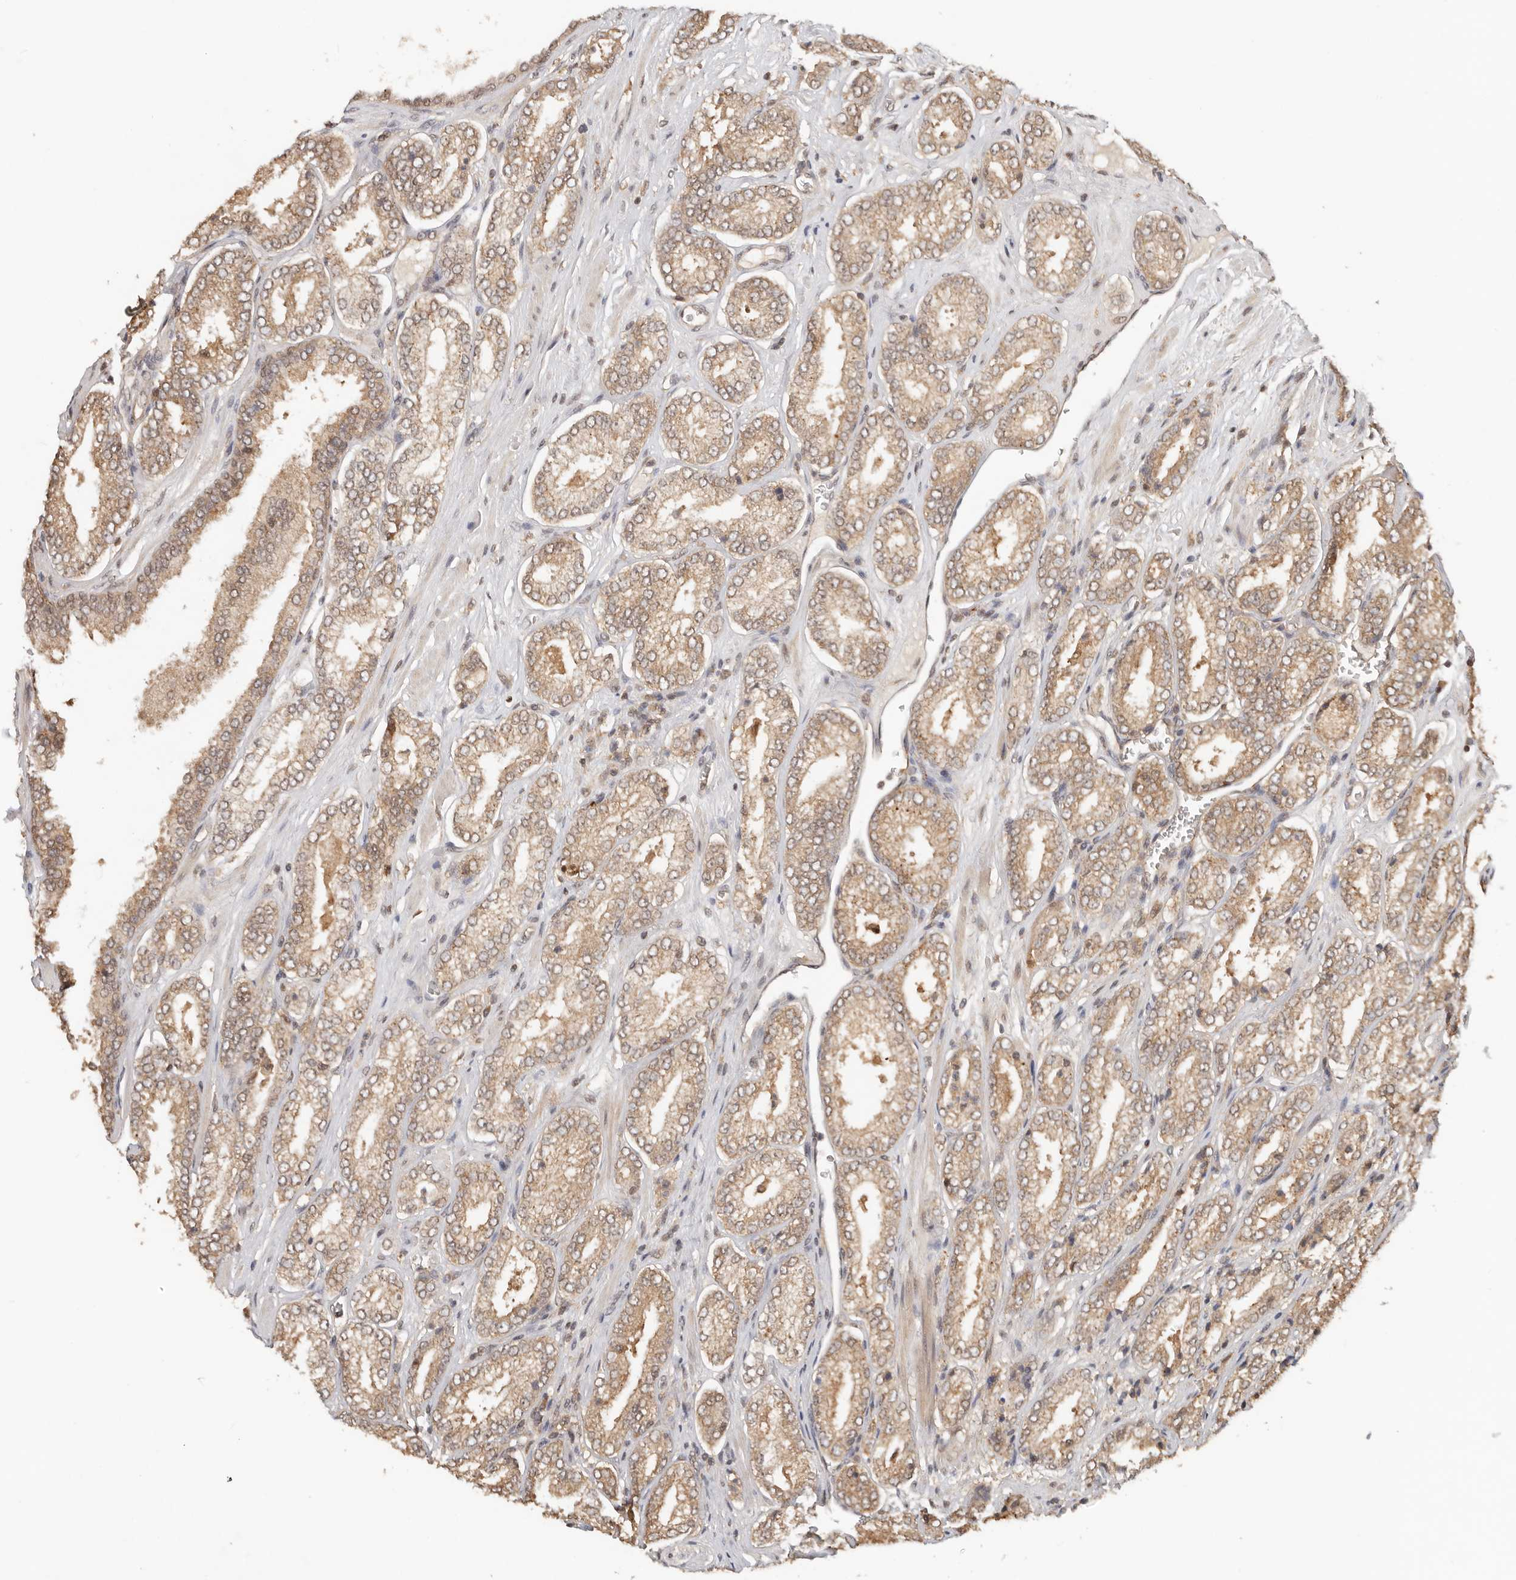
{"staining": {"intensity": "moderate", "quantity": ">75%", "location": "cytoplasmic/membranous,nuclear"}, "tissue": "prostate cancer", "cell_type": "Tumor cells", "image_type": "cancer", "snomed": [{"axis": "morphology", "description": "Adenocarcinoma, Low grade"}, {"axis": "topography", "description": "Prostate"}], "caption": "A brown stain labels moderate cytoplasmic/membranous and nuclear positivity of a protein in prostate low-grade adenocarcinoma tumor cells. Nuclei are stained in blue.", "gene": "PSMA5", "patient": {"sex": "male", "age": 62}}